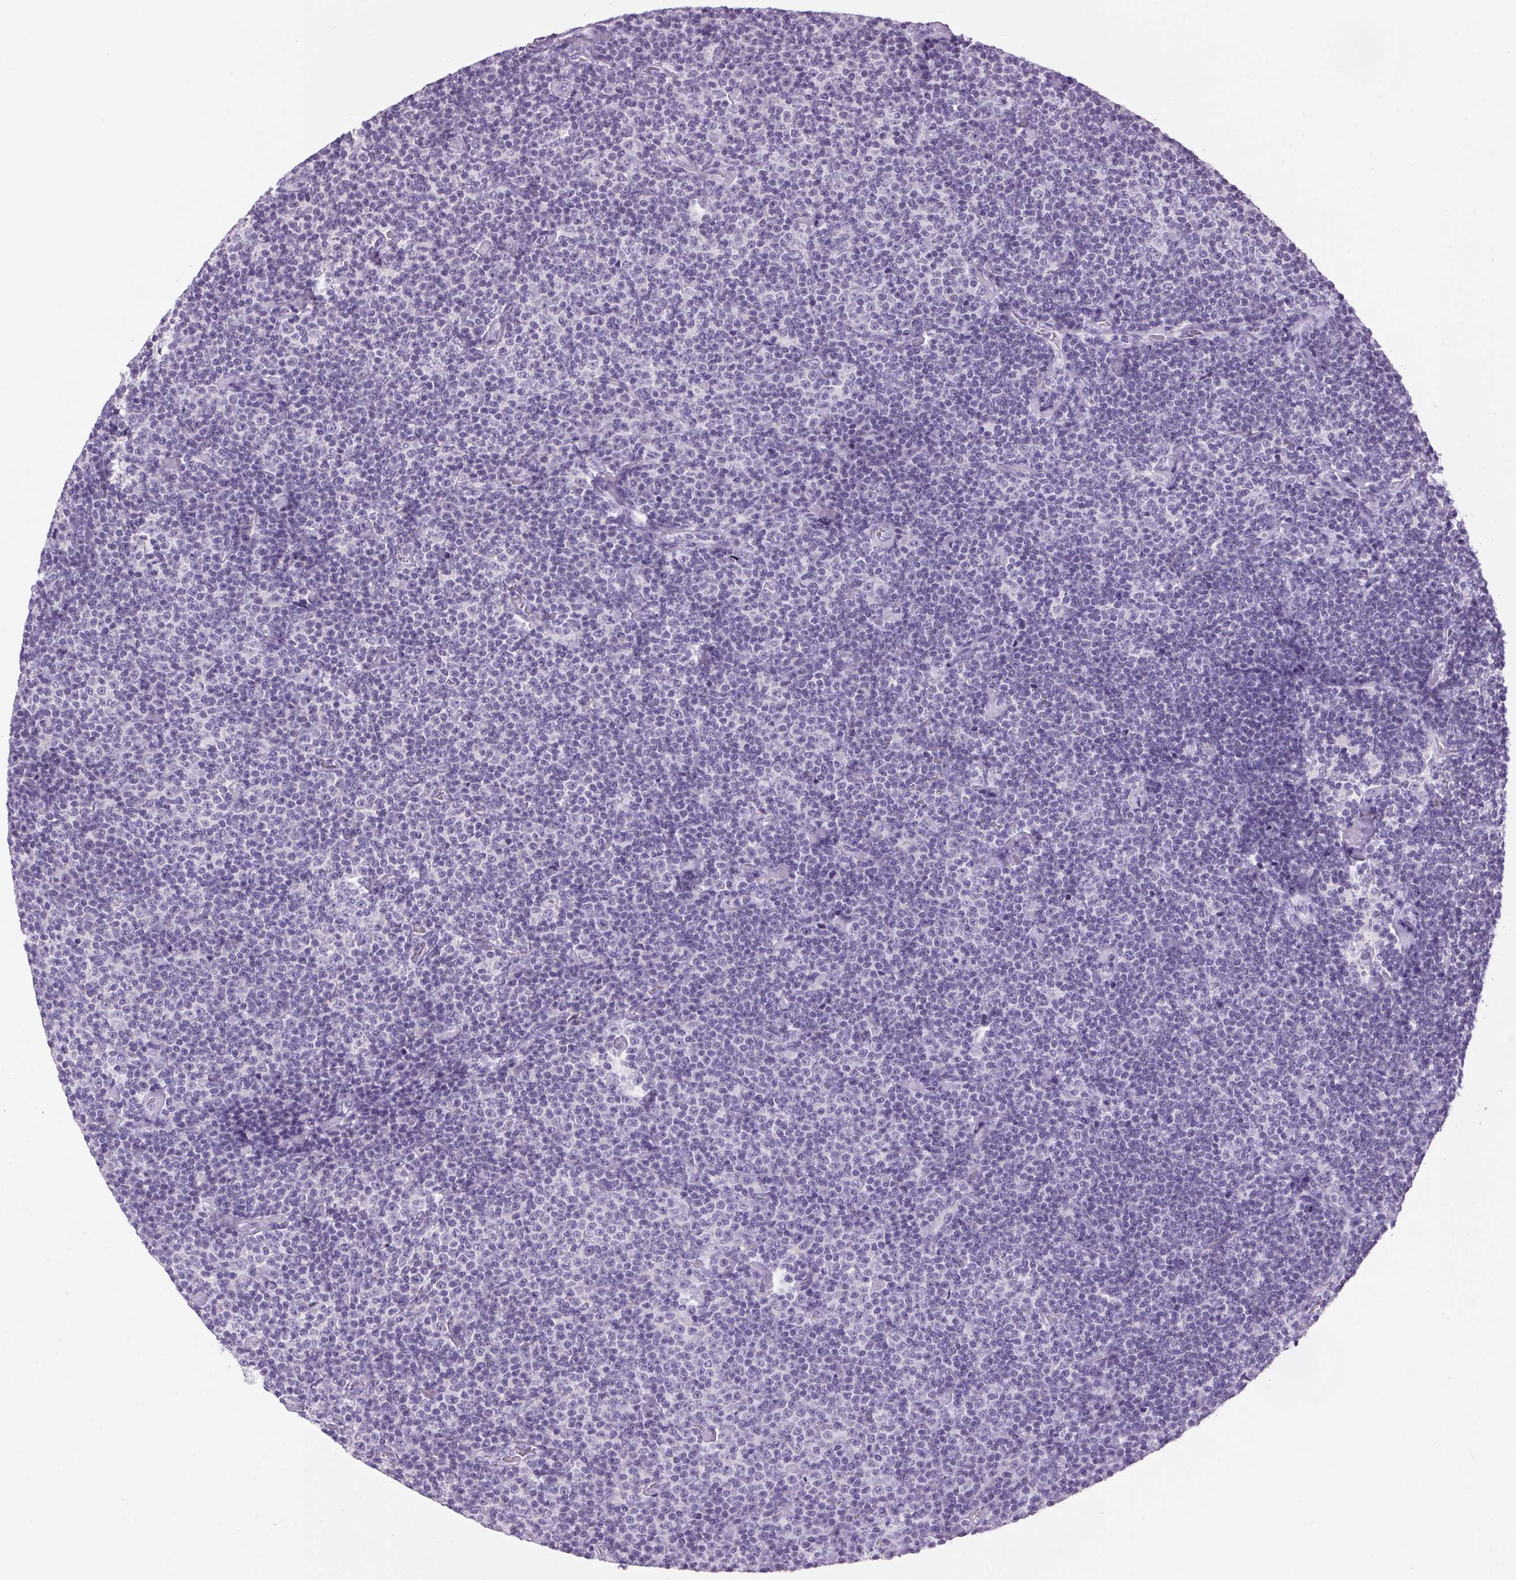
{"staining": {"intensity": "negative", "quantity": "none", "location": "none"}, "tissue": "lymphoma", "cell_type": "Tumor cells", "image_type": "cancer", "snomed": [{"axis": "morphology", "description": "Malignant lymphoma, non-Hodgkin's type, Low grade"}, {"axis": "topography", "description": "Lymph node"}], "caption": "Tumor cells show no significant positivity in lymphoma. (Stains: DAB (3,3'-diaminobenzidine) immunohistochemistry with hematoxylin counter stain, Microscopy: brightfield microscopy at high magnification).", "gene": "VWA3B", "patient": {"sex": "male", "age": 81}}